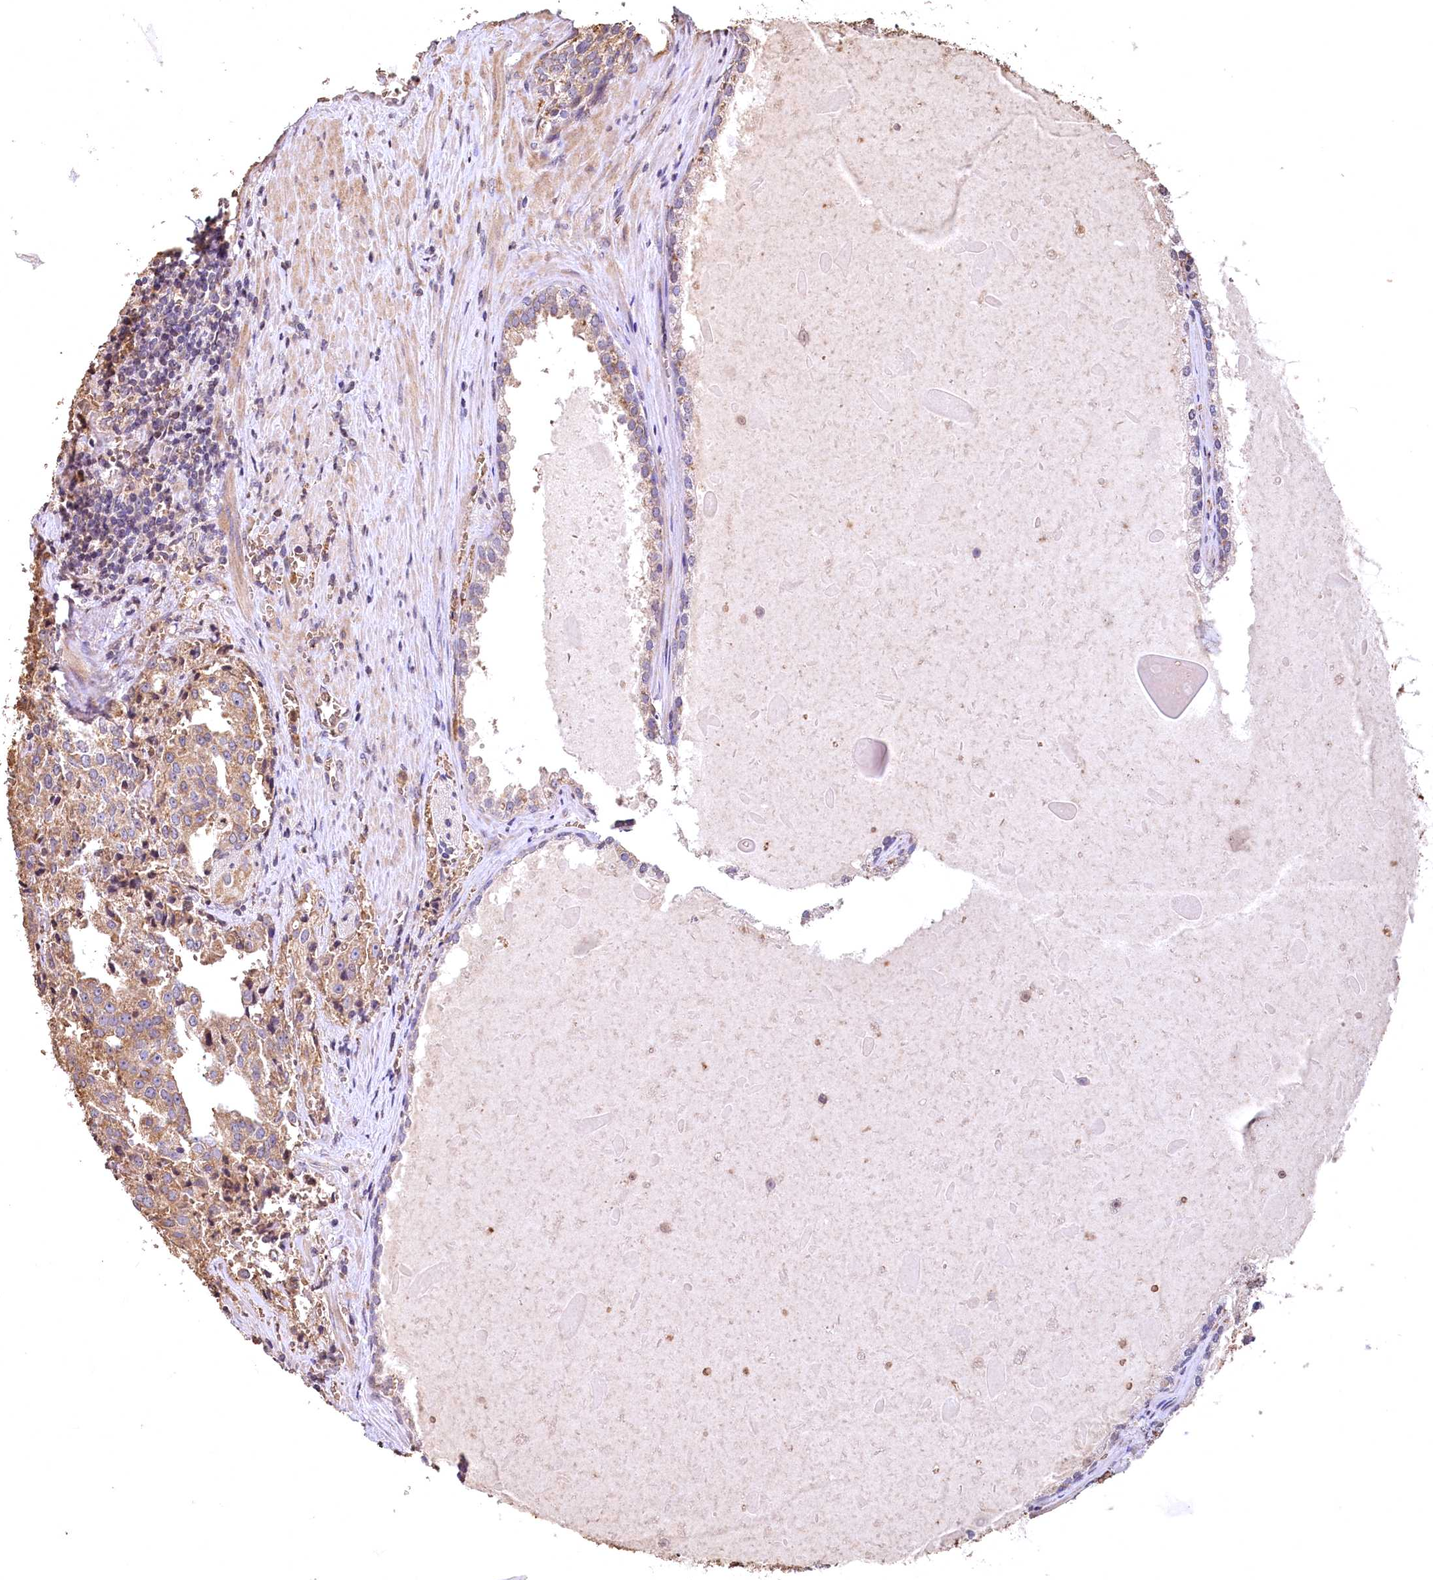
{"staining": {"intensity": "moderate", "quantity": ">75%", "location": "cytoplasmic/membranous"}, "tissue": "prostate cancer", "cell_type": "Tumor cells", "image_type": "cancer", "snomed": [{"axis": "morphology", "description": "Adenocarcinoma, High grade"}, {"axis": "topography", "description": "Prostate"}], "caption": "Protein expression analysis of prostate cancer (adenocarcinoma (high-grade)) displays moderate cytoplasmic/membranous positivity in about >75% of tumor cells.", "gene": "SPTA1", "patient": {"sex": "male", "age": 68}}